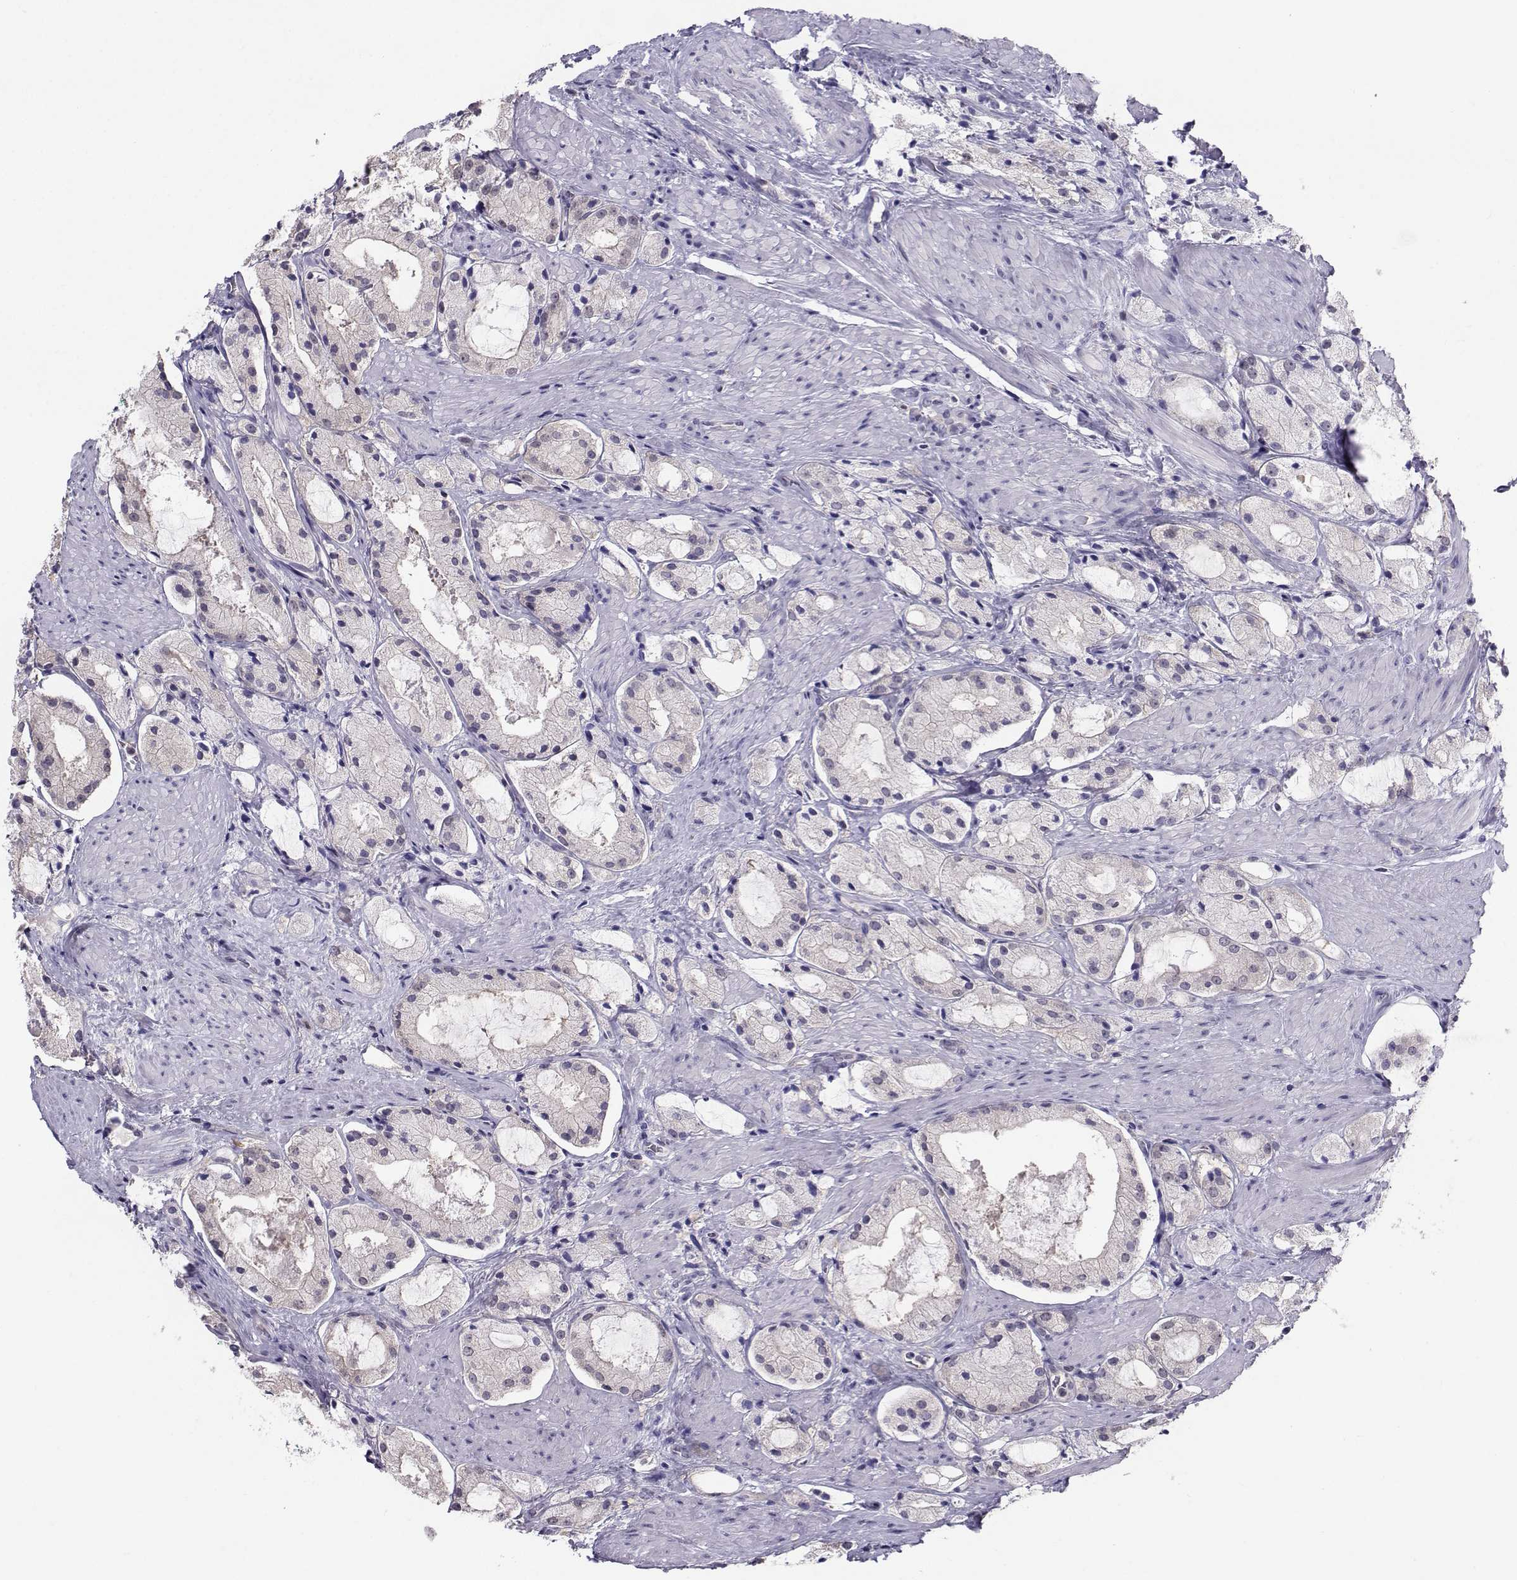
{"staining": {"intensity": "negative", "quantity": "none", "location": "none"}, "tissue": "prostate cancer", "cell_type": "Tumor cells", "image_type": "cancer", "snomed": [{"axis": "morphology", "description": "Adenocarcinoma, NOS"}, {"axis": "morphology", "description": "Adenocarcinoma, High grade"}, {"axis": "topography", "description": "Prostate"}], "caption": "This is a photomicrograph of IHC staining of adenocarcinoma (high-grade) (prostate), which shows no positivity in tumor cells. Nuclei are stained in blue.", "gene": "PGK1", "patient": {"sex": "male", "age": 64}}